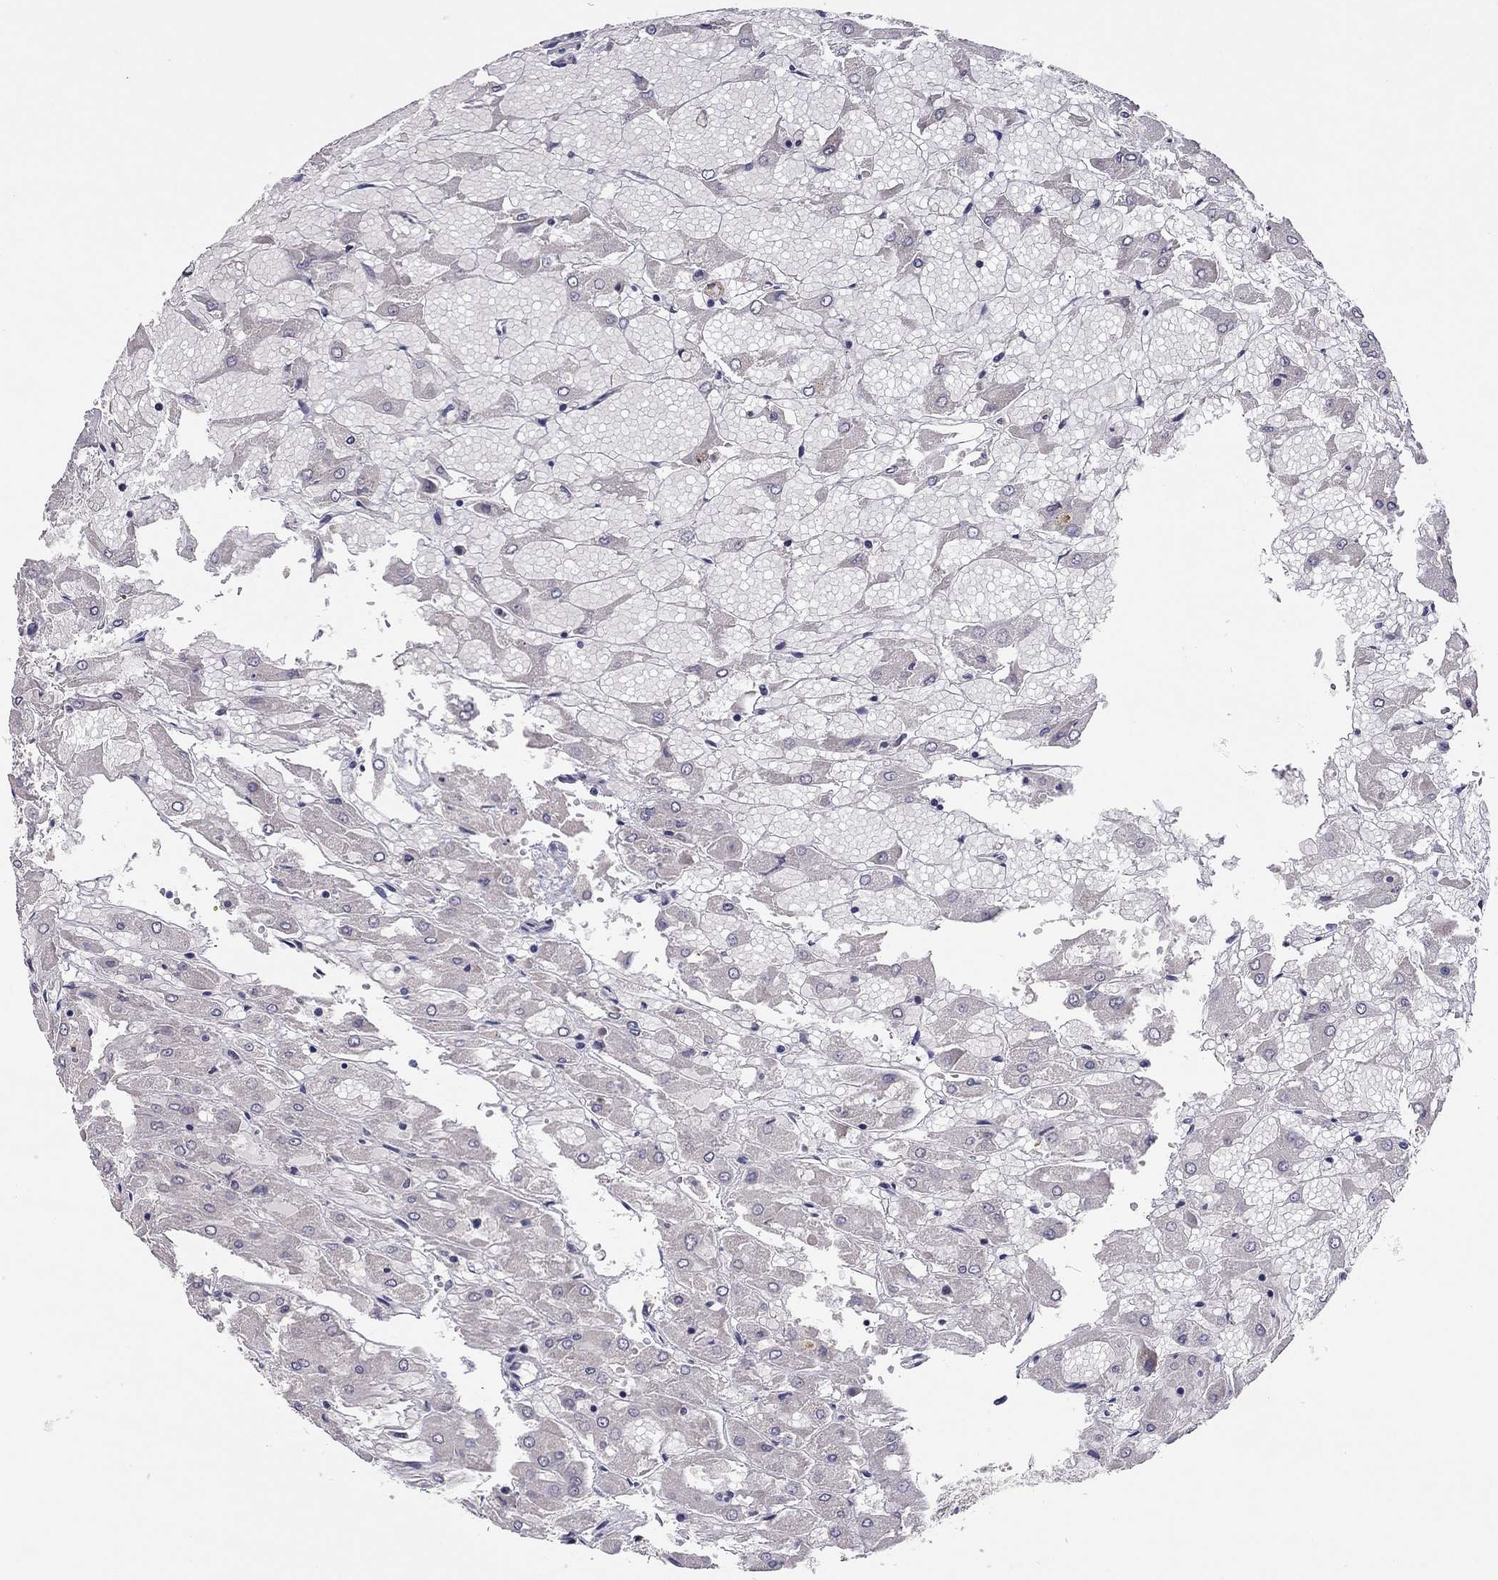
{"staining": {"intensity": "negative", "quantity": "none", "location": "none"}, "tissue": "renal cancer", "cell_type": "Tumor cells", "image_type": "cancer", "snomed": [{"axis": "morphology", "description": "Adenocarcinoma, NOS"}, {"axis": "topography", "description": "Kidney"}], "caption": "Tumor cells are negative for brown protein staining in renal adenocarcinoma.", "gene": "SCARB1", "patient": {"sex": "male", "age": 72}}